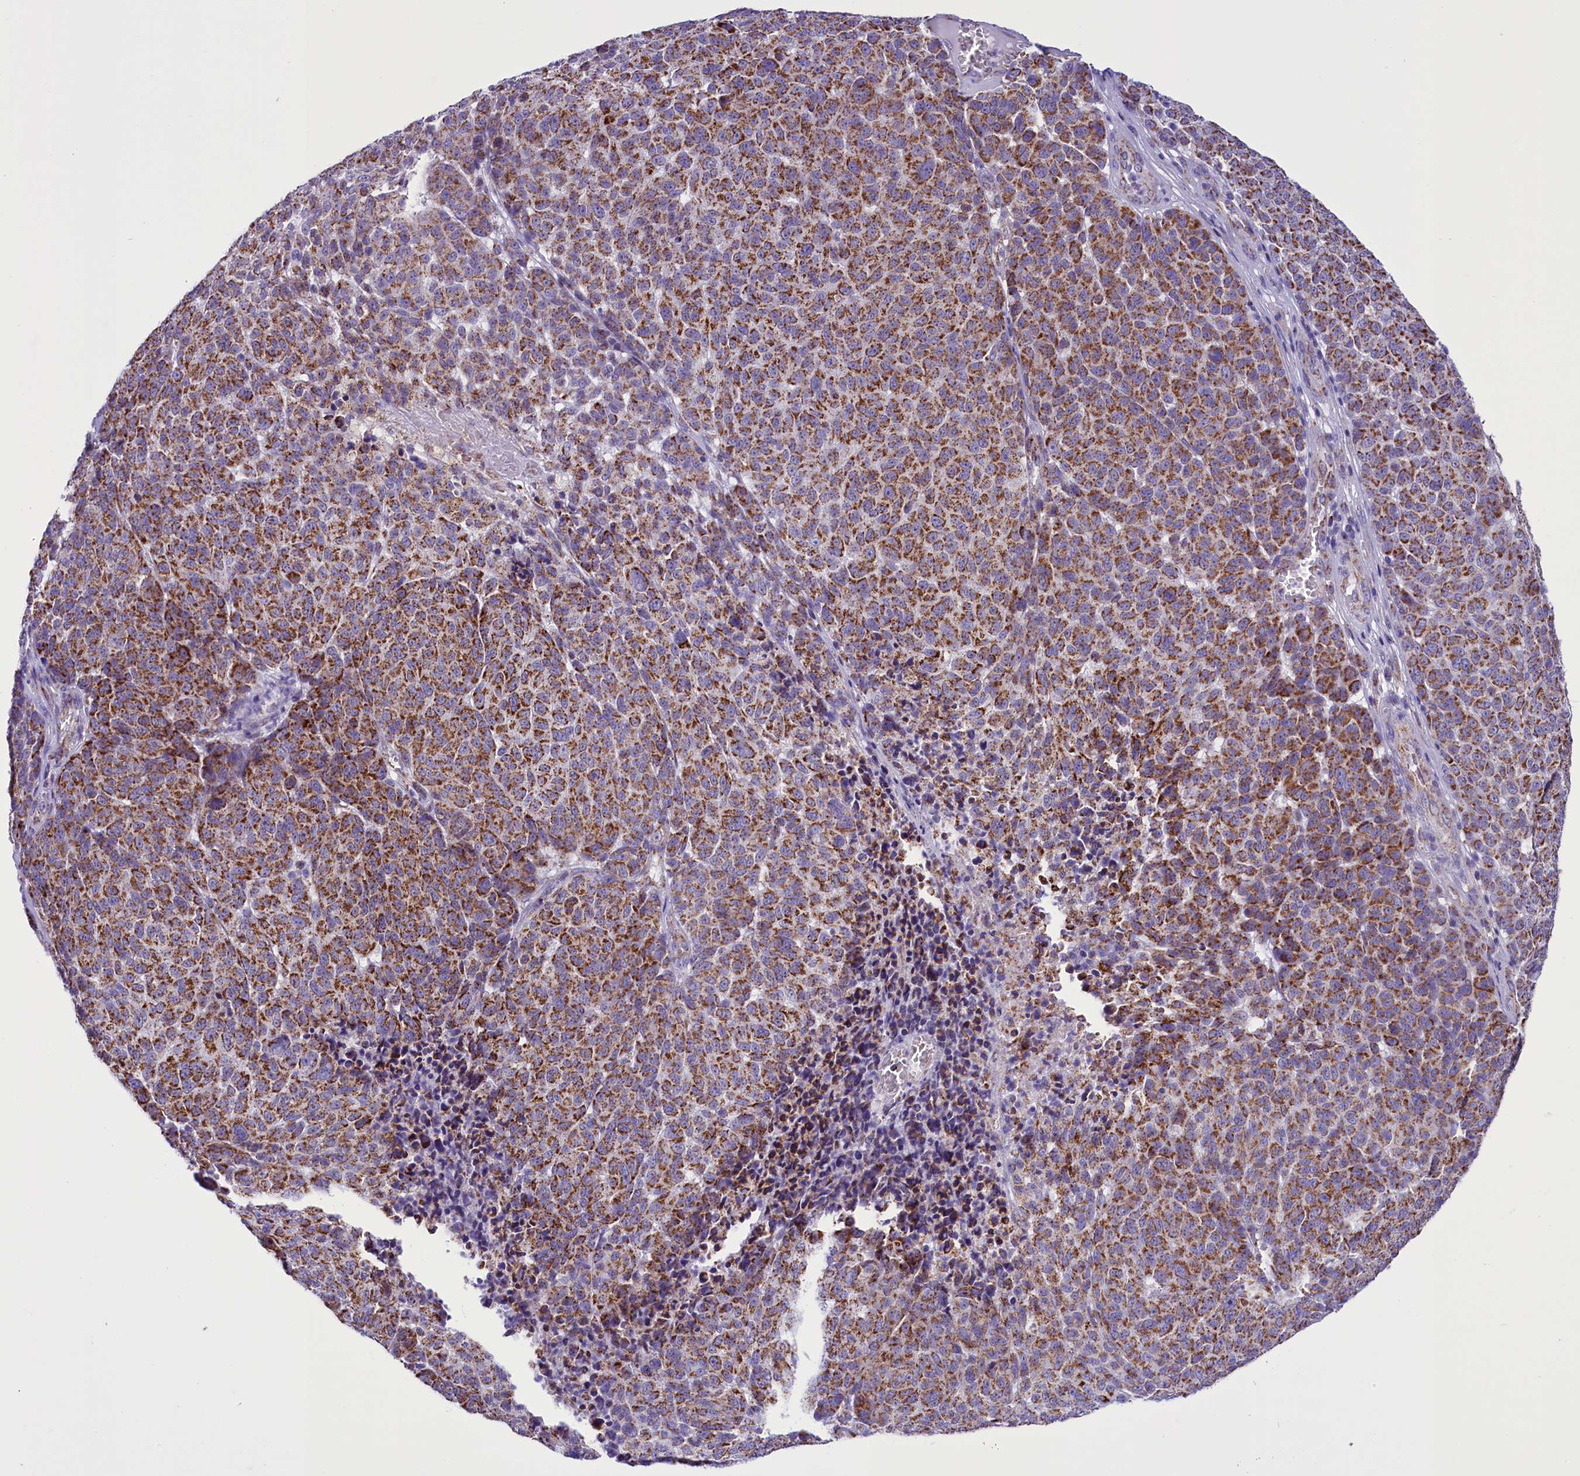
{"staining": {"intensity": "moderate", "quantity": ">75%", "location": "cytoplasmic/membranous"}, "tissue": "melanoma", "cell_type": "Tumor cells", "image_type": "cancer", "snomed": [{"axis": "morphology", "description": "Malignant melanoma, NOS"}, {"axis": "topography", "description": "Skin"}], "caption": "A brown stain labels moderate cytoplasmic/membranous expression of a protein in malignant melanoma tumor cells. (brown staining indicates protein expression, while blue staining denotes nuclei).", "gene": "ICA1L", "patient": {"sex": "male", "age": 49}}